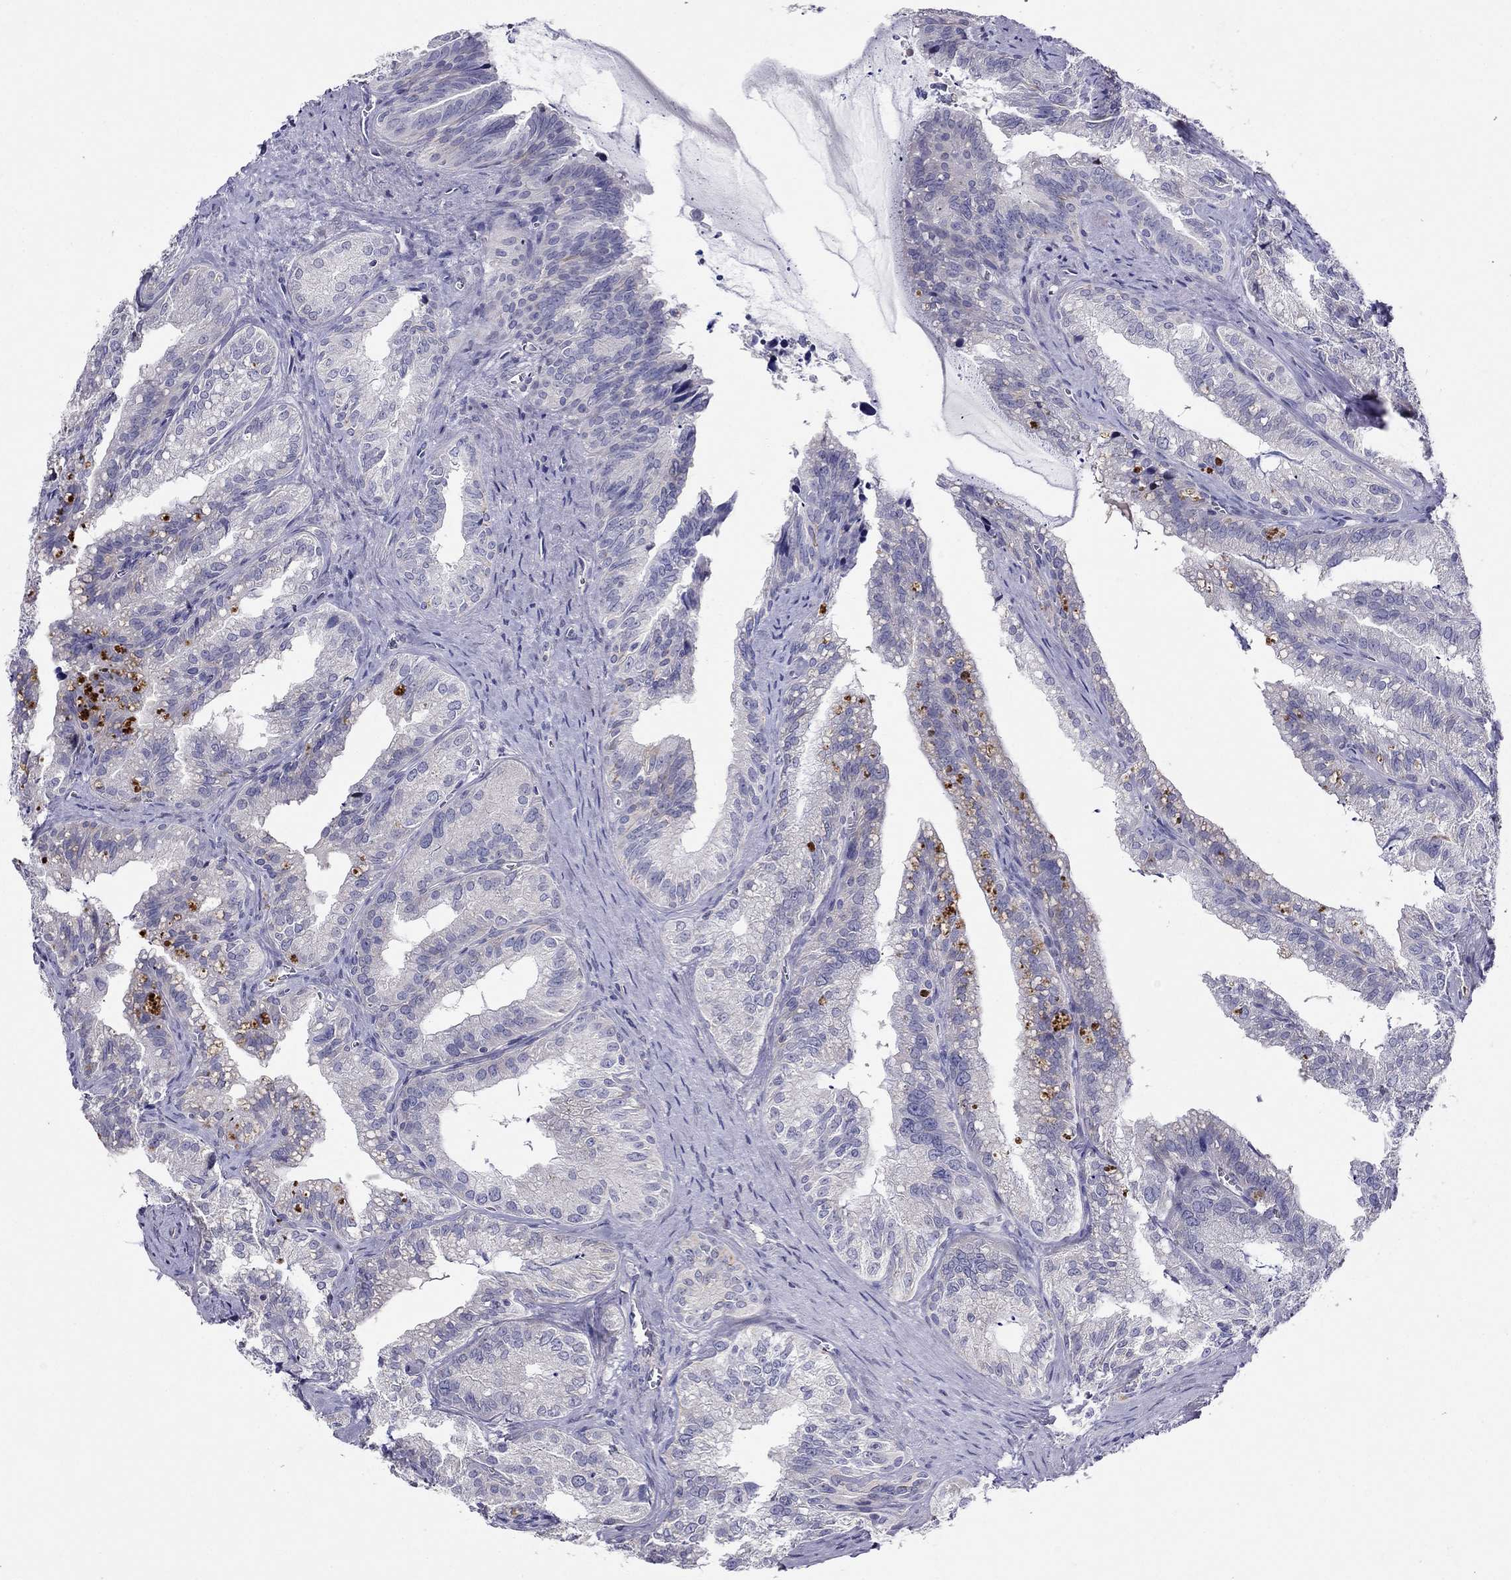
{"staining": {"intensity": "negative", "quantity": "none", "location": "none"}, "tissue": "seminal vesicle", "cell_type": "Glandular cells", "image_type": "normal", "snomed": [{"axis": "morphology", "description": "Normal tissue, NOS"}, {"axis": "topography", "description": "Seminal veicle"}], "caption": "Immunohistochemistry image of benign seminal vesicle stained for a protein (brown), which displays no staining in glandular cells. (Brightfield microscopy of DAB (3,3'-diaminobenzidine) IHC at high magnification).", "gene": "SPINT4", "patient": {"sex": "male", "age": 57}}